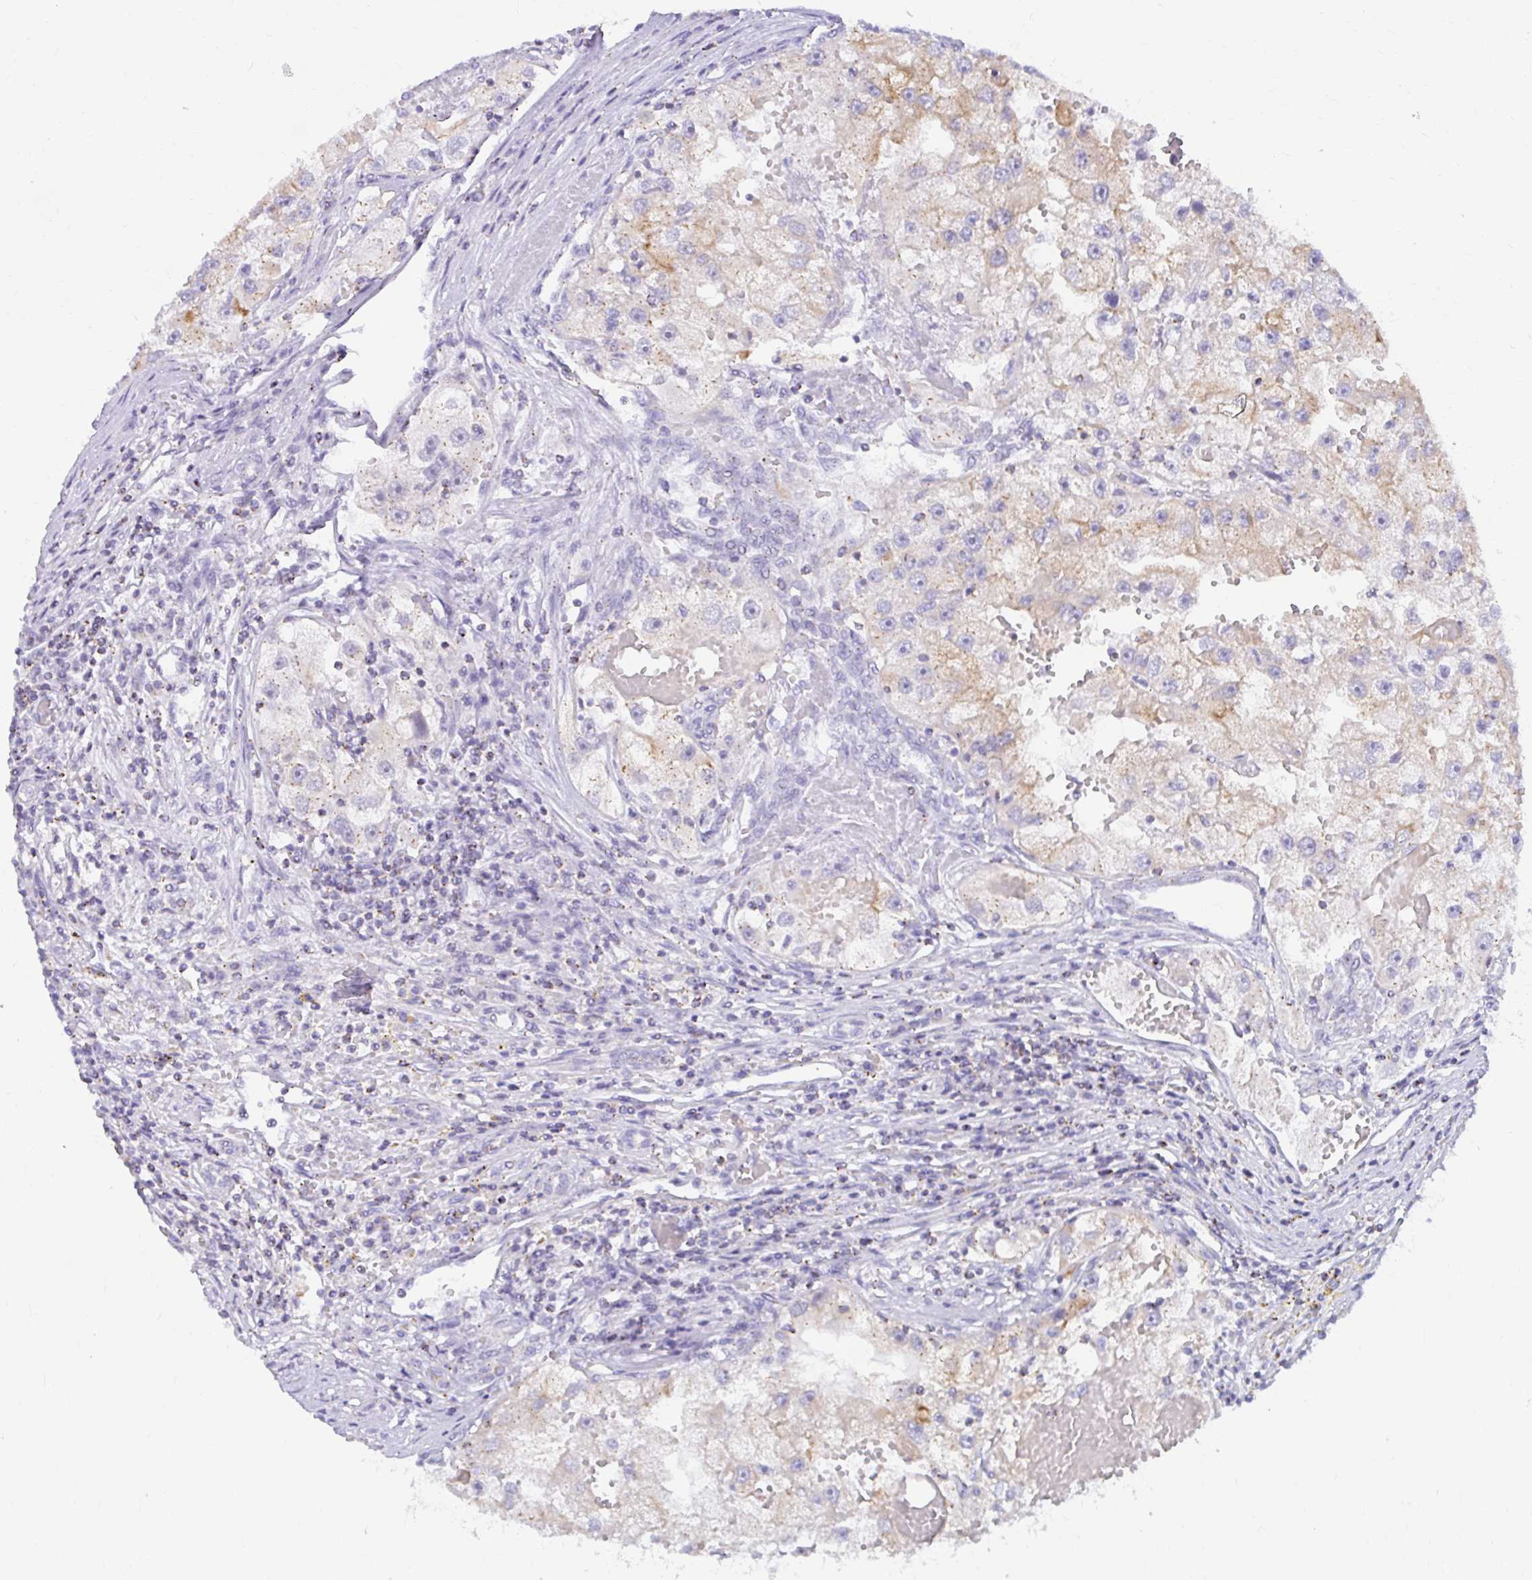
{"staining": {"intensity": "moderate", "quantity": "<25%", "location": "cytoplasmic/membranous"}, "tissue": "renal cancer", "cell_type": "Tumor cells", "image_type": "cancer", "snomed": [{"axis": "morphology", "description": "Adenocarcinoma, NOS"}, {"axis": "topography", "description": "Kidney"}], "caption": "Protein positivity by immunohistochemistry (IHC) exhibits moderate cytoplasmic/membranous positivity in approximately <25% of tumor cells in renal adenocarcinoma. (Stains: DAB in brown, nuclei in blue, Microscopy: brightfield microscopy at high magnification).", "gene": "RADIL", "patient": {"sex": "male", "age": 63}}